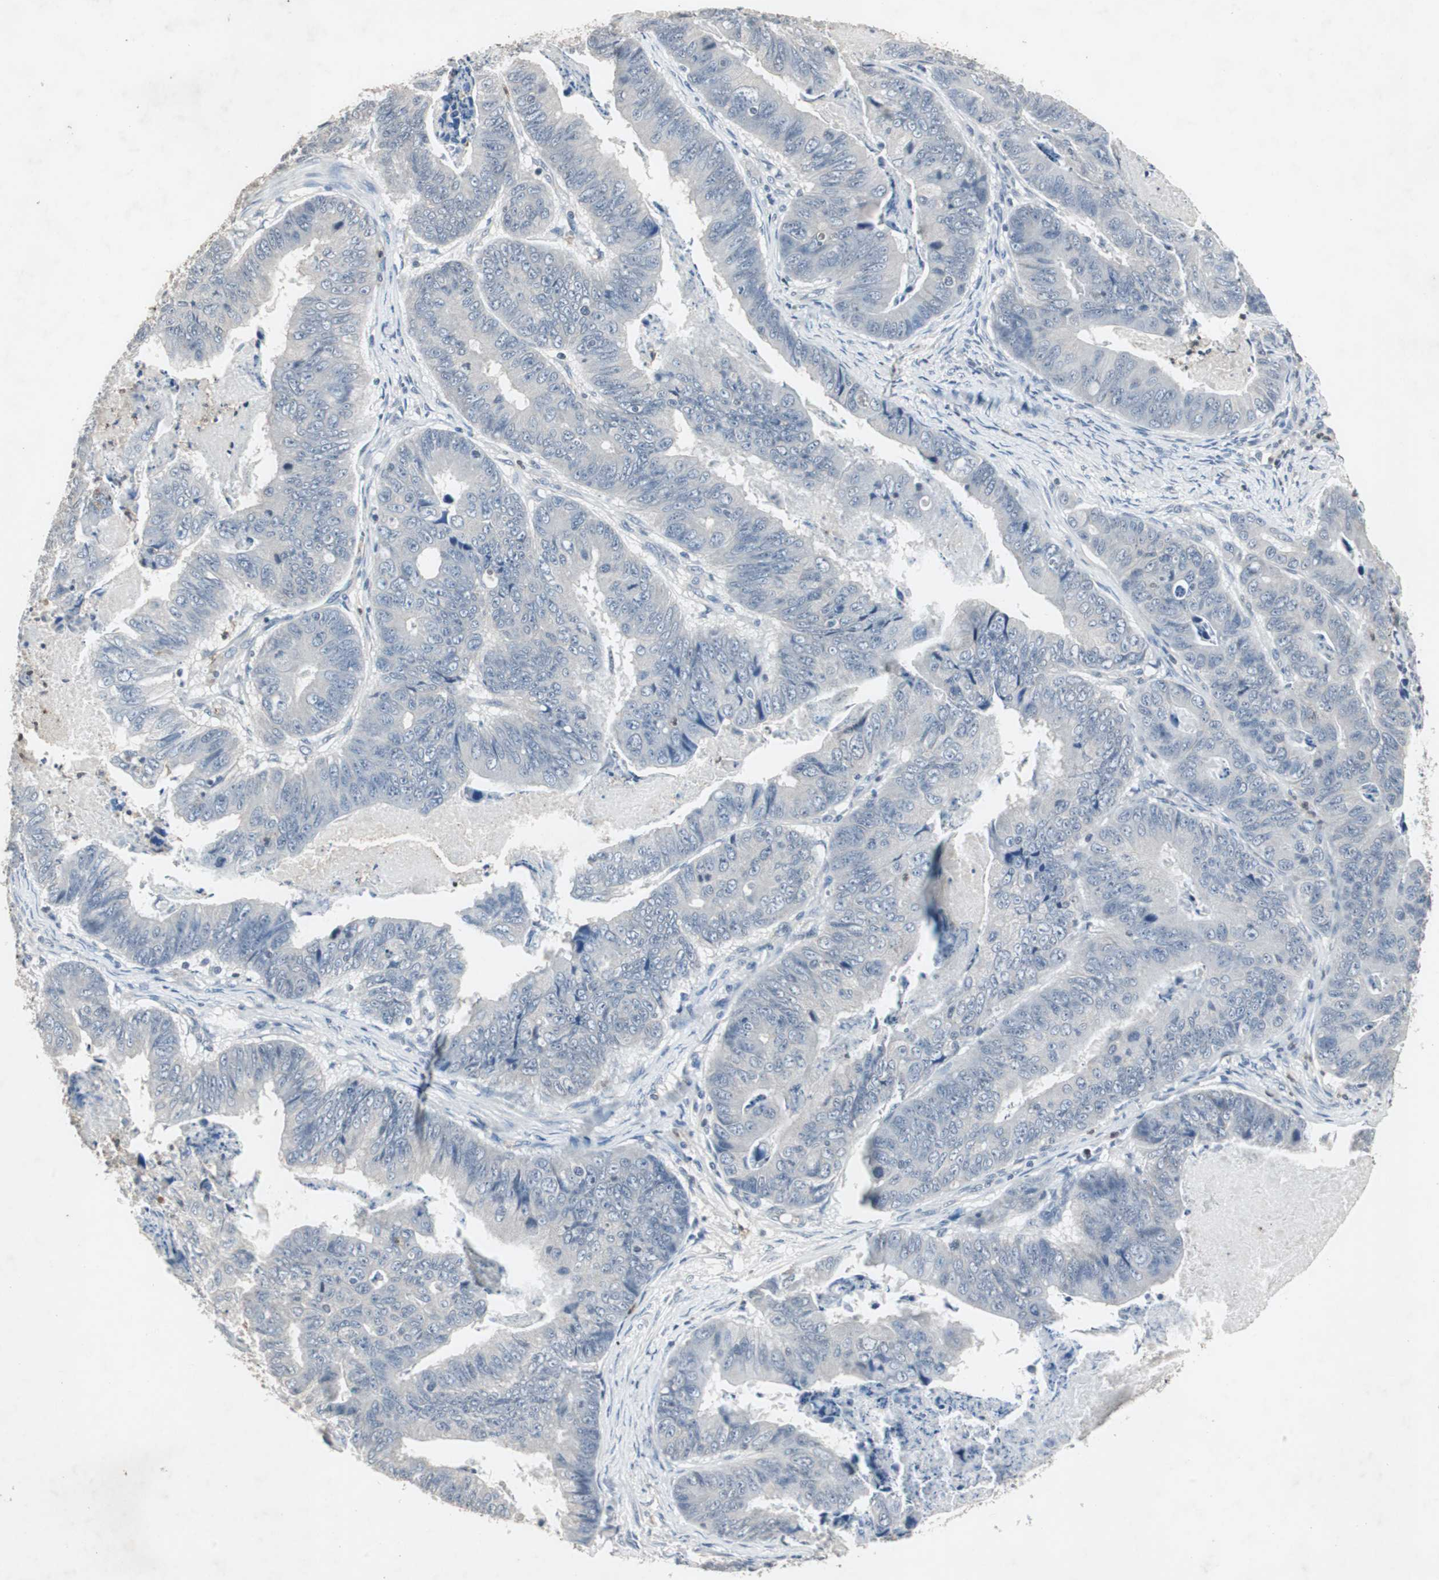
{"staining": {"intensity": "weak", "quantity": "<25%", "location": "cytoplasmic/membranous"}, "tissue": "stomach cancer", "cell_type": "Tumor cells", "image_type": "cancer", "snomed": [{"axis": "morphology", "description": "Adenocarcinoma, NOS"}, {"axis": "topography", "description": "Stomach, lower"}], "caption": "IHC photomicrograph of neoplastic tissue: stomach adenocarcinoma stained with DAB reveals no significant protein staining in tumor cells.", "gene": "ADNP2", "patient": {"sex": "male", "age": 77}}